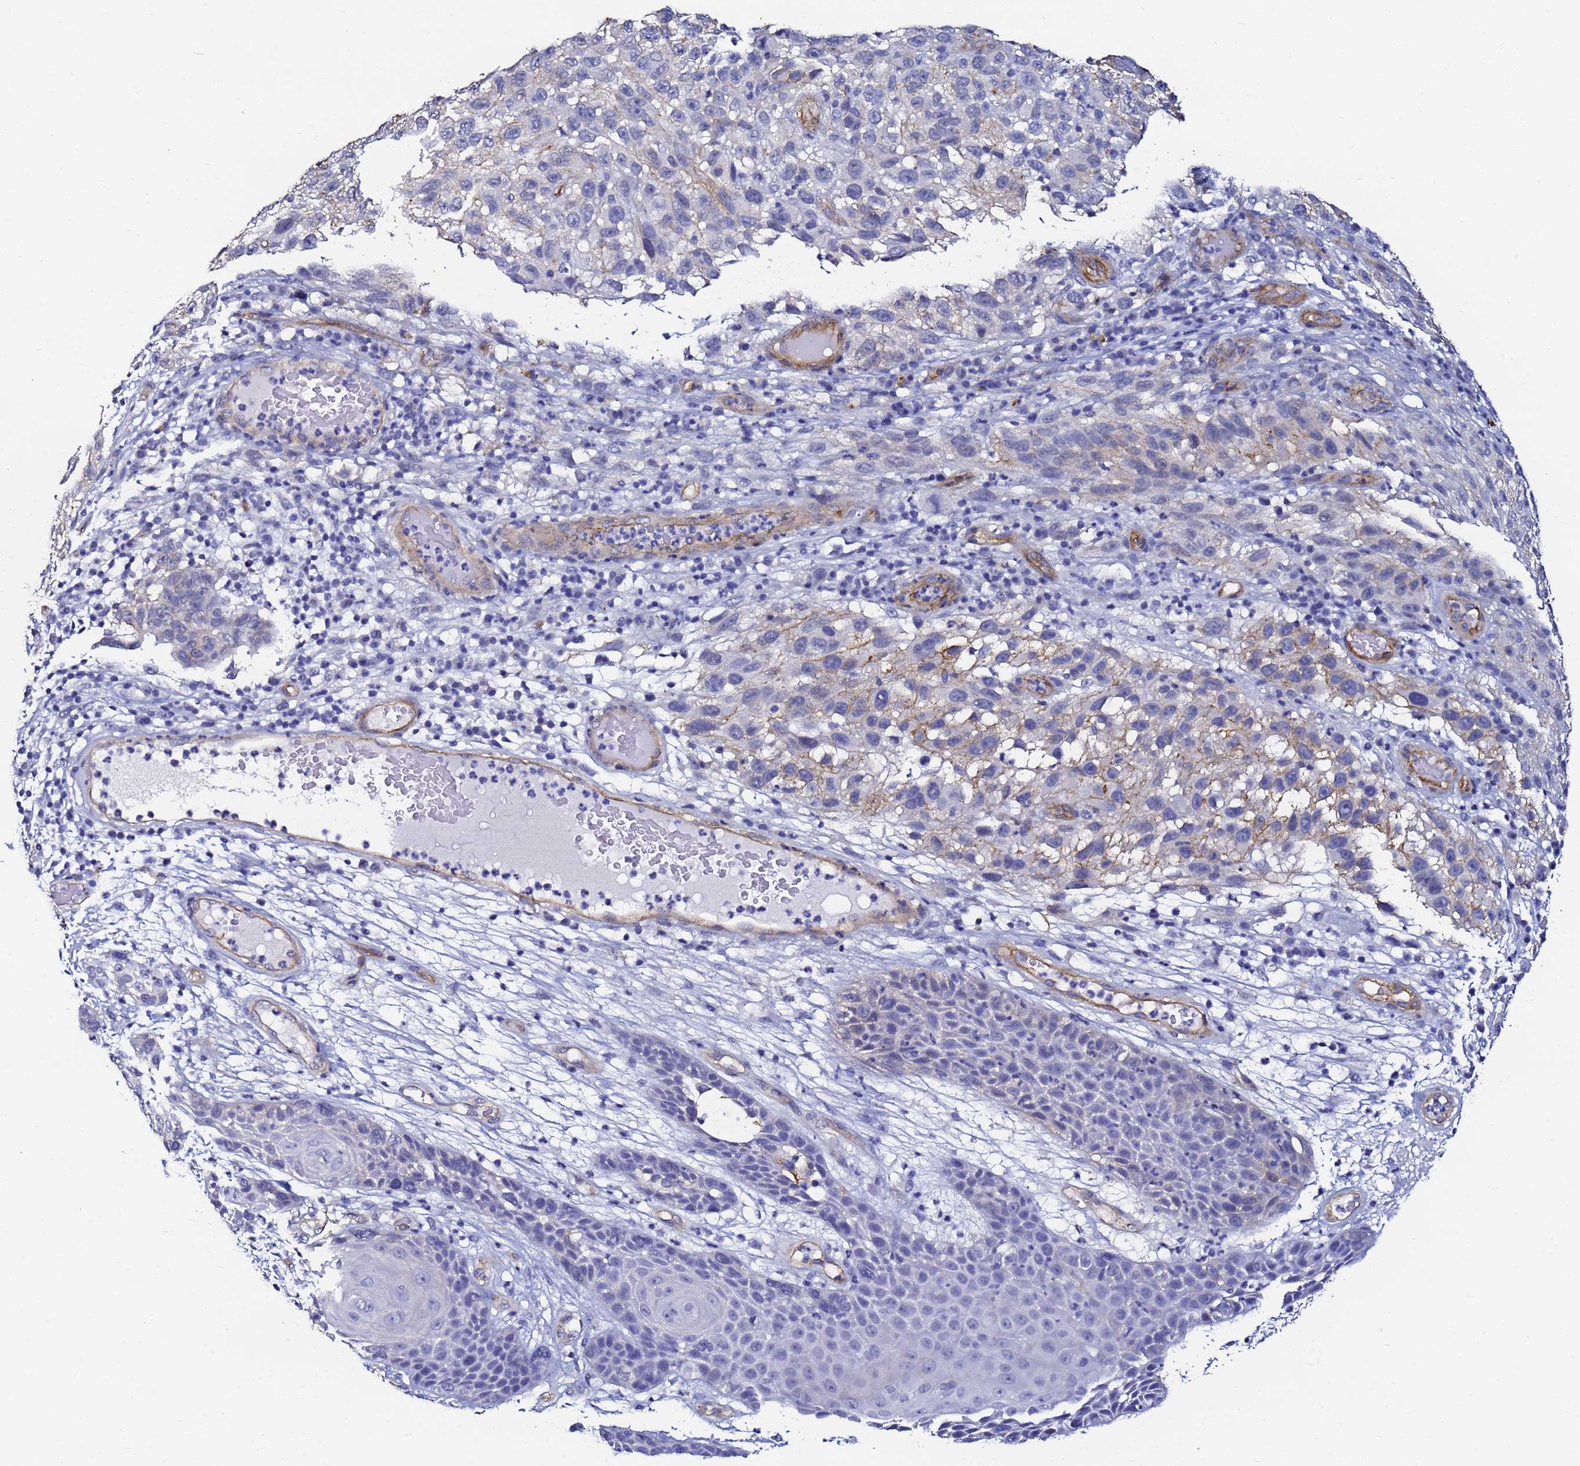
{"staining": {"intensity": "negative", "quantity": "none", "location": "none"}, "tissue": "melanoma", "cell_type": "Tumor cells", "image_type": "cancer", "snomed": [{"axis": "morphology", "description": "Malignant melanoma, NOS"}, {"axis": "topography", "description": "Skin"}], "caption": "This is an immunohistochemistry photomicrograph of malignant melanoma. There is no staining in tumor cells.", "gene": "DEFB104A", "patient": {"sex": "female", "age": 96}}